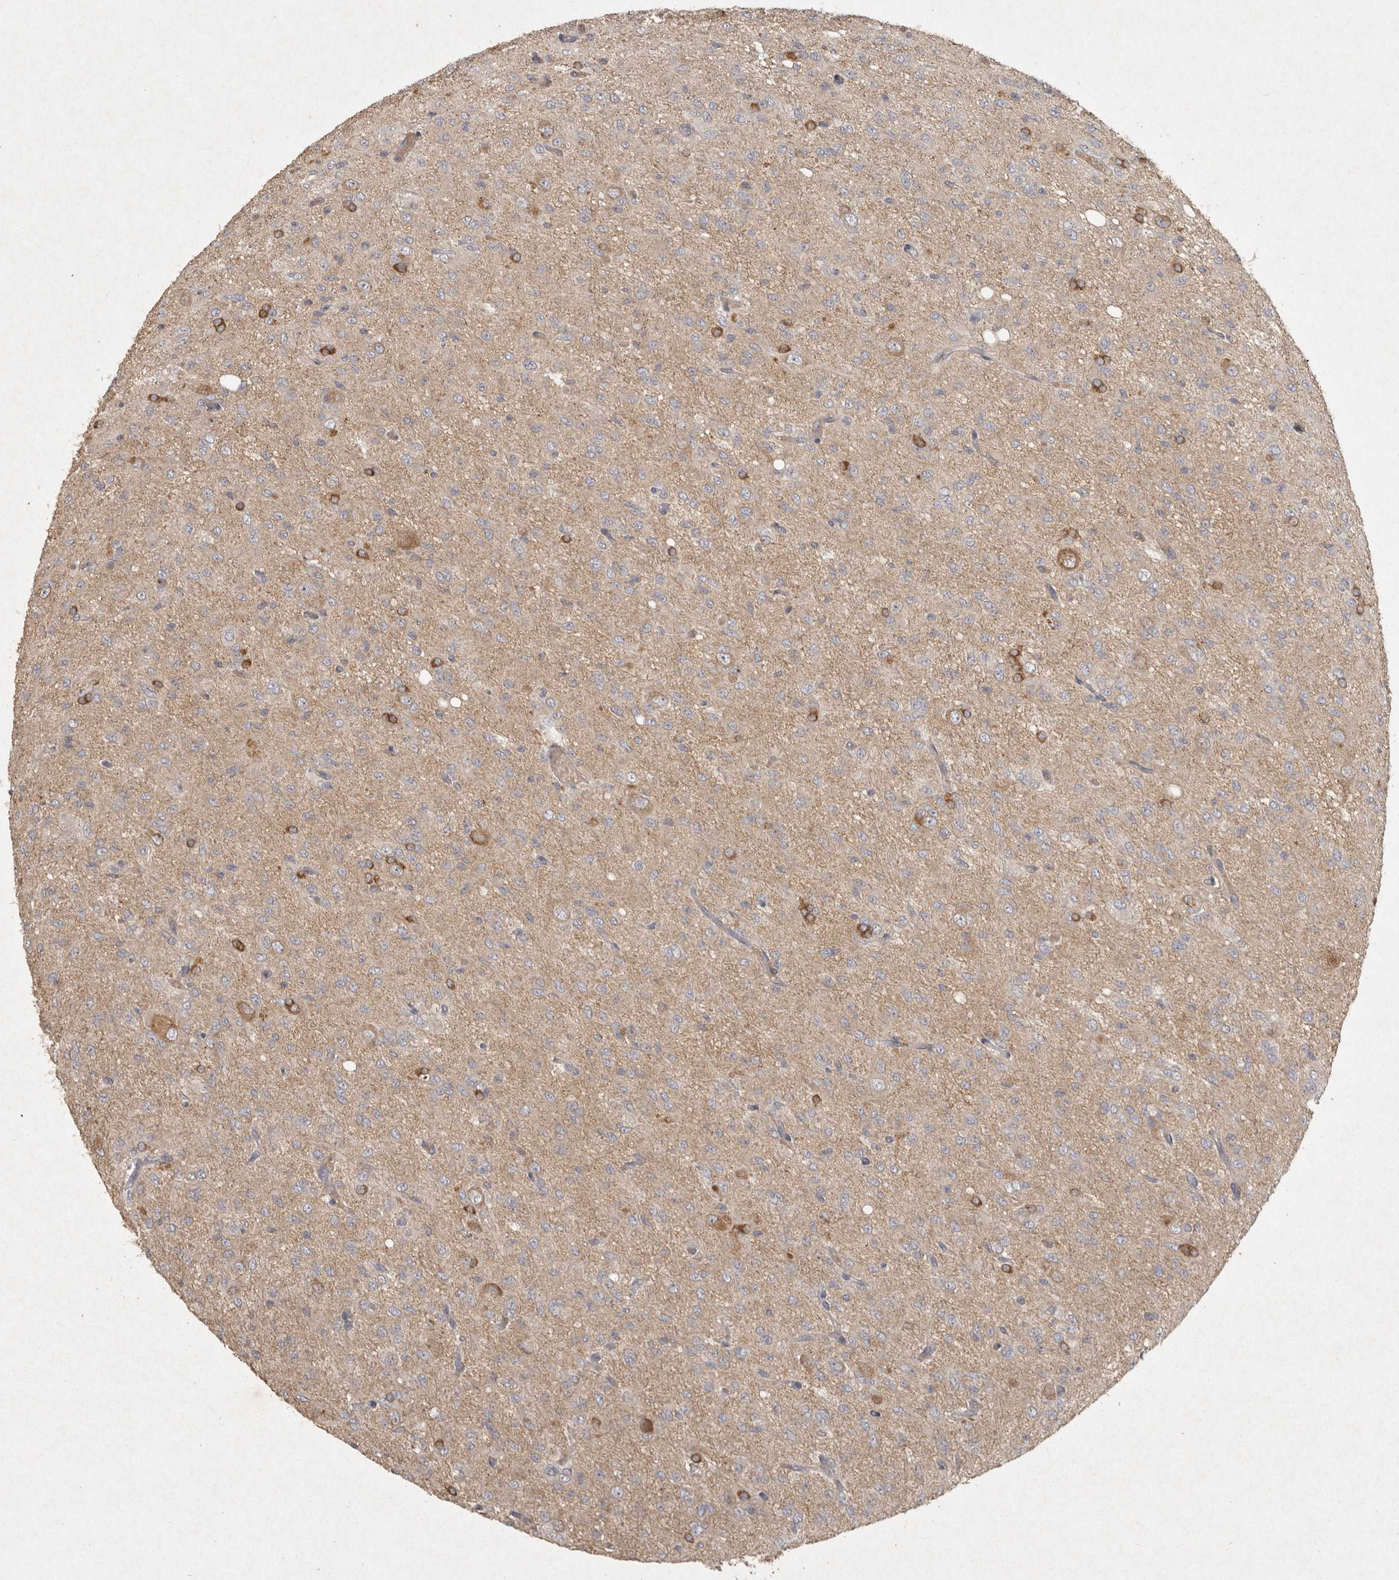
{"staining": {"intensity": "weak", "quantity": "<25%", "location": "cytoplasmic/membranous"}, "tissue": "glioma", "cell_type": "Tumor cells", "image_type": "cancer", "snomed": [{"axis": "morphology", "description": "Glioma, malignant, High grade"}, {"axis": "topography", "description": "Brain"}], "caption": "Tumor cells show no significant expression in malignant glioma (high-grade).", "gene": "OSTN", "patient": {"sex": "female", "age": 59}}